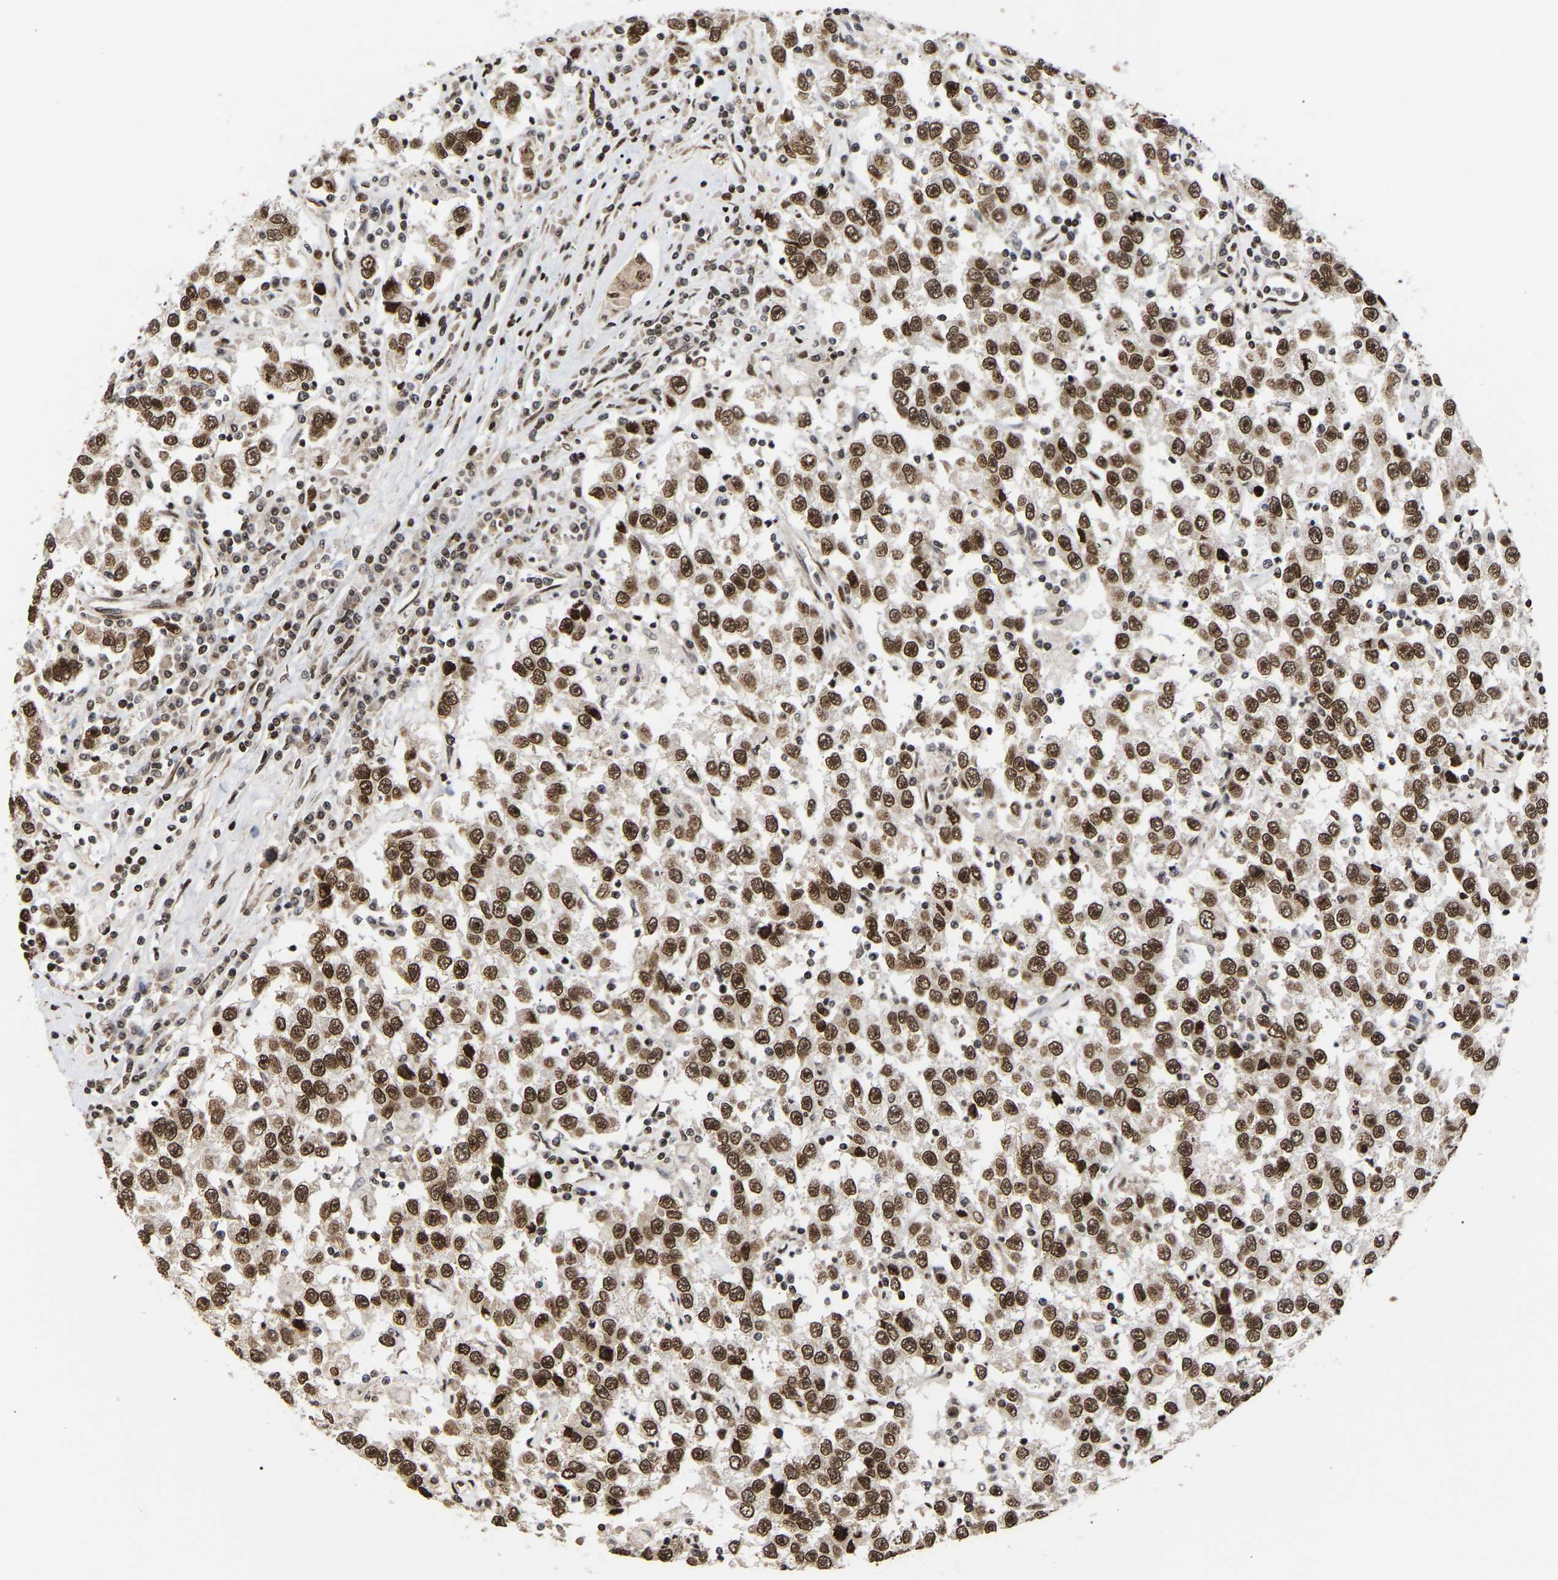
{"staining": {"intensity": "strong", "quantity": ">75%", "location": "nuclear"}, "tissue": "testis cancer", "cell_type": "Tumor cells", "image_type": "cancer", "snomed": [{"axis": "morphology", "description": "Seminoma, NOS"}, {"axis": "topography", "description": "Testis"}], "caption": "The photomicrograph exhibits immunohistochemical staining of testis cancer. There is strong nuclear positivity is appreciated in approximately >75% of tumor cells.", "gene": "PSIP1", "patient": {"sex": "male", "age": 41}}